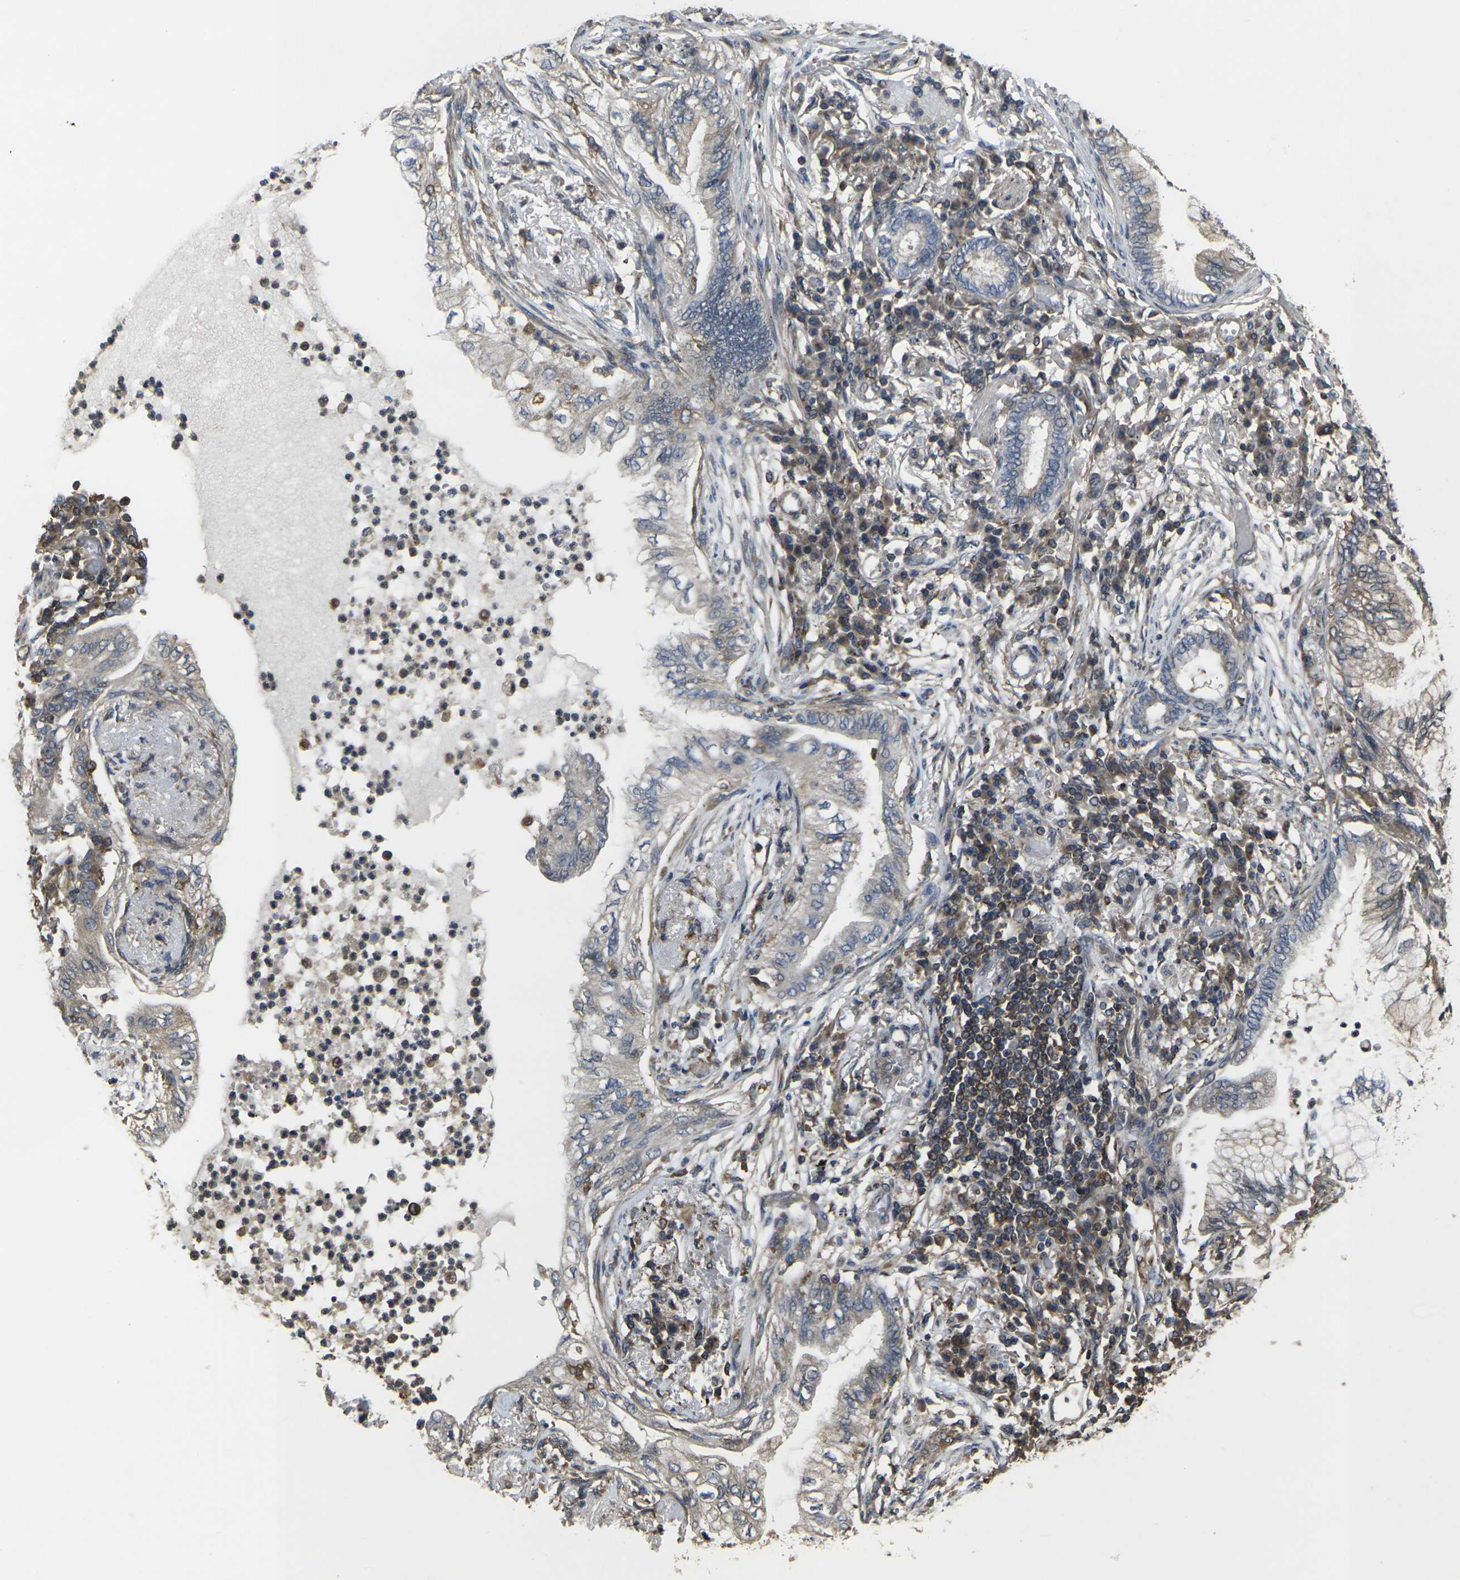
{"staining": {"intensity": "weak", "quantity": ">75%", "location": "cytoplasmic/membranous"}, "tissue": "lung cancer", "cell_type": "Tumor cells", "image_type": "cancer", "snomed": [{"axis": "morphology", "description": "Normal tissue, NOS"}, {"axis": "morphology", "description": "Adenocarcinoma, NOS"}, {"axis": "topography", "description": "Bronchus"}, {"axis": "topography", "description": "Lung"}], "caption": "Brown immunohistochemical staining in lung cancer (adenocarcinoma) displays weak cytoplasmic/membranous staining in about >75% of tumor cells. Nuclei are stained in blue.", "gene": "PRKACB", "patient": {"sex": "female", "age": 70}}